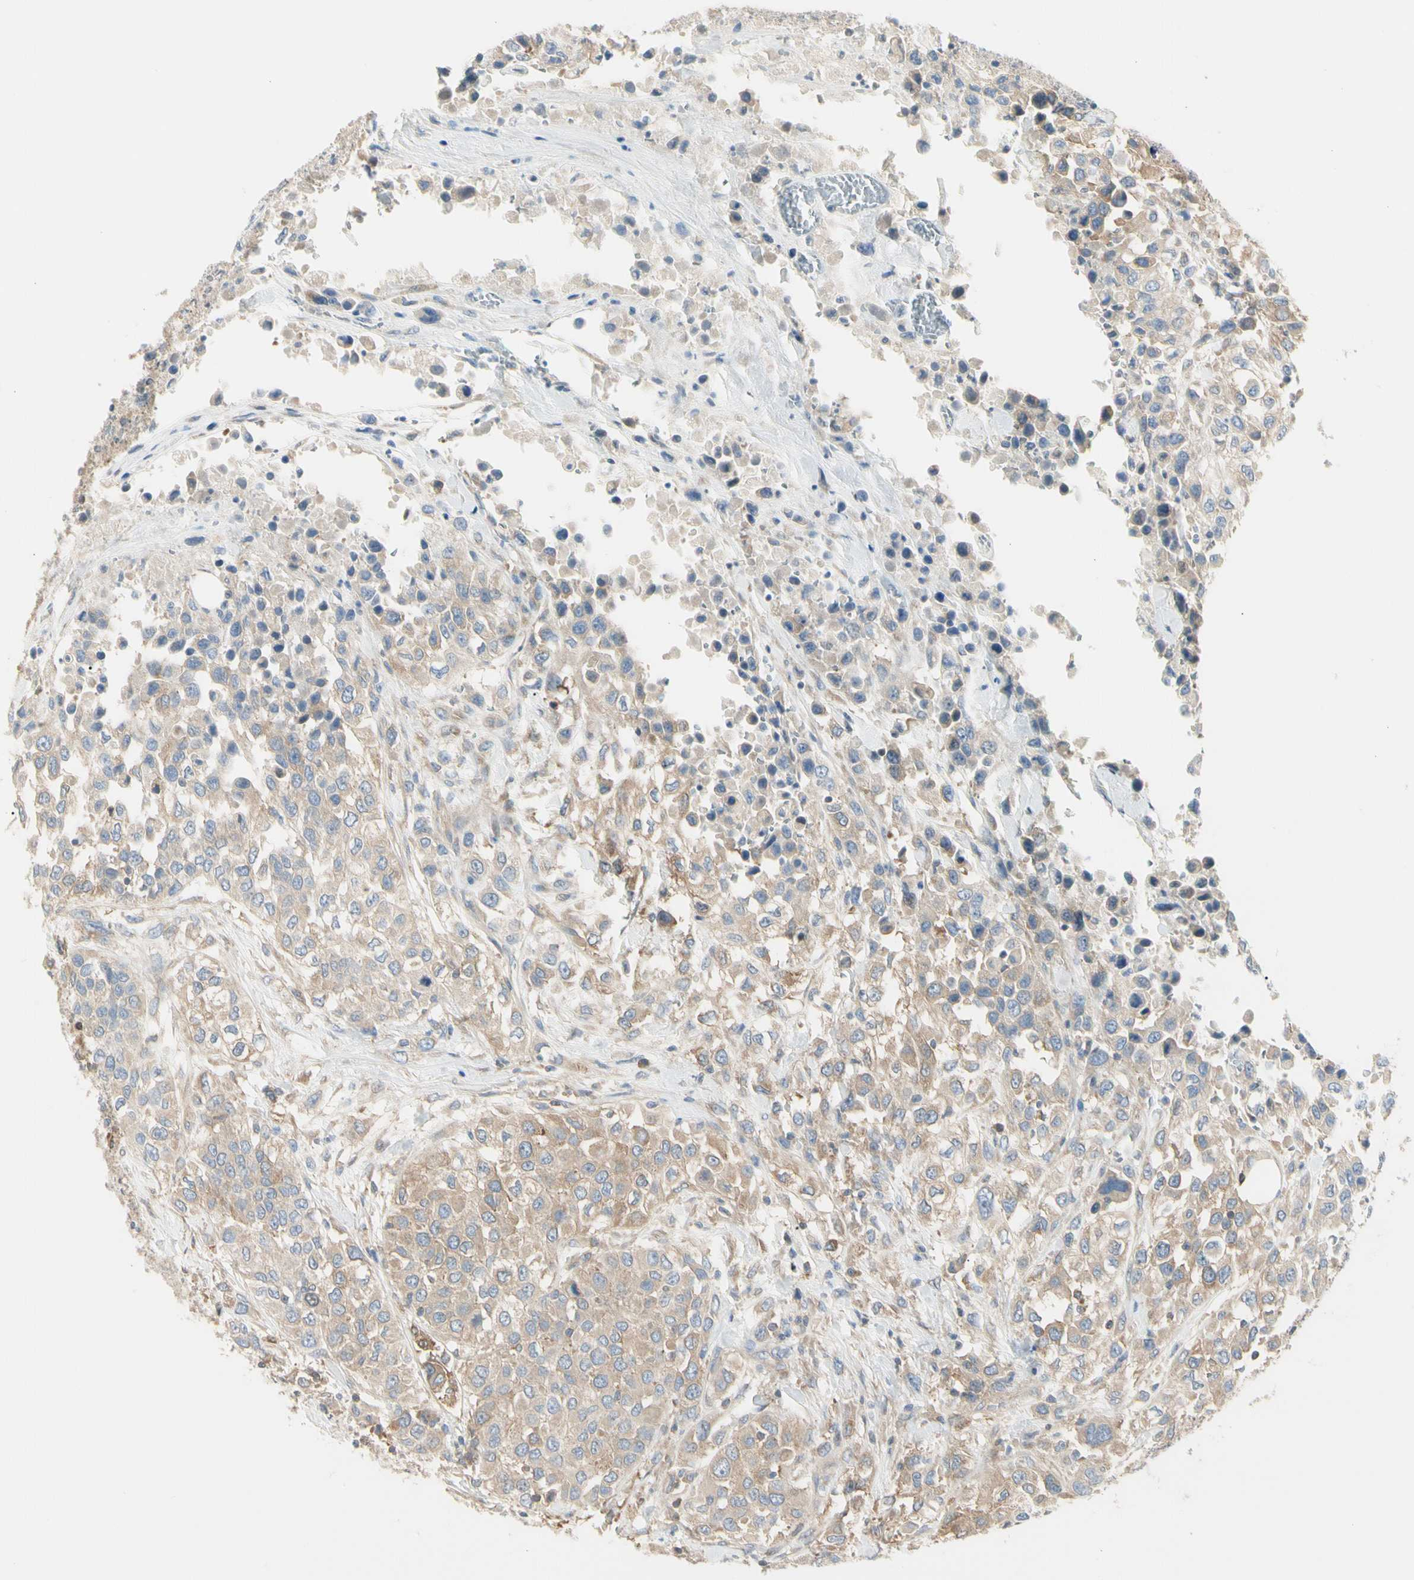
{"staining": {"intensity": "moderate", "quantity": ">75%", "location": "cytoplasmic/membranous"}, "tissue": "urothelial cancer", "cell_type": "Tumor cells", "image_type": "cancer", "snomed": [{"axis": "morphology", "description": "Urothelial carcinoma, High grade"}, {"axis": "topography", "description": "Urinary bladder"}], "caption": "Human urothelial cancer stained with a protein marker exhibits moderate staining in tumor cells.", "gene": "NFKB2", "patient": {"sex": "female", "age": 80}}